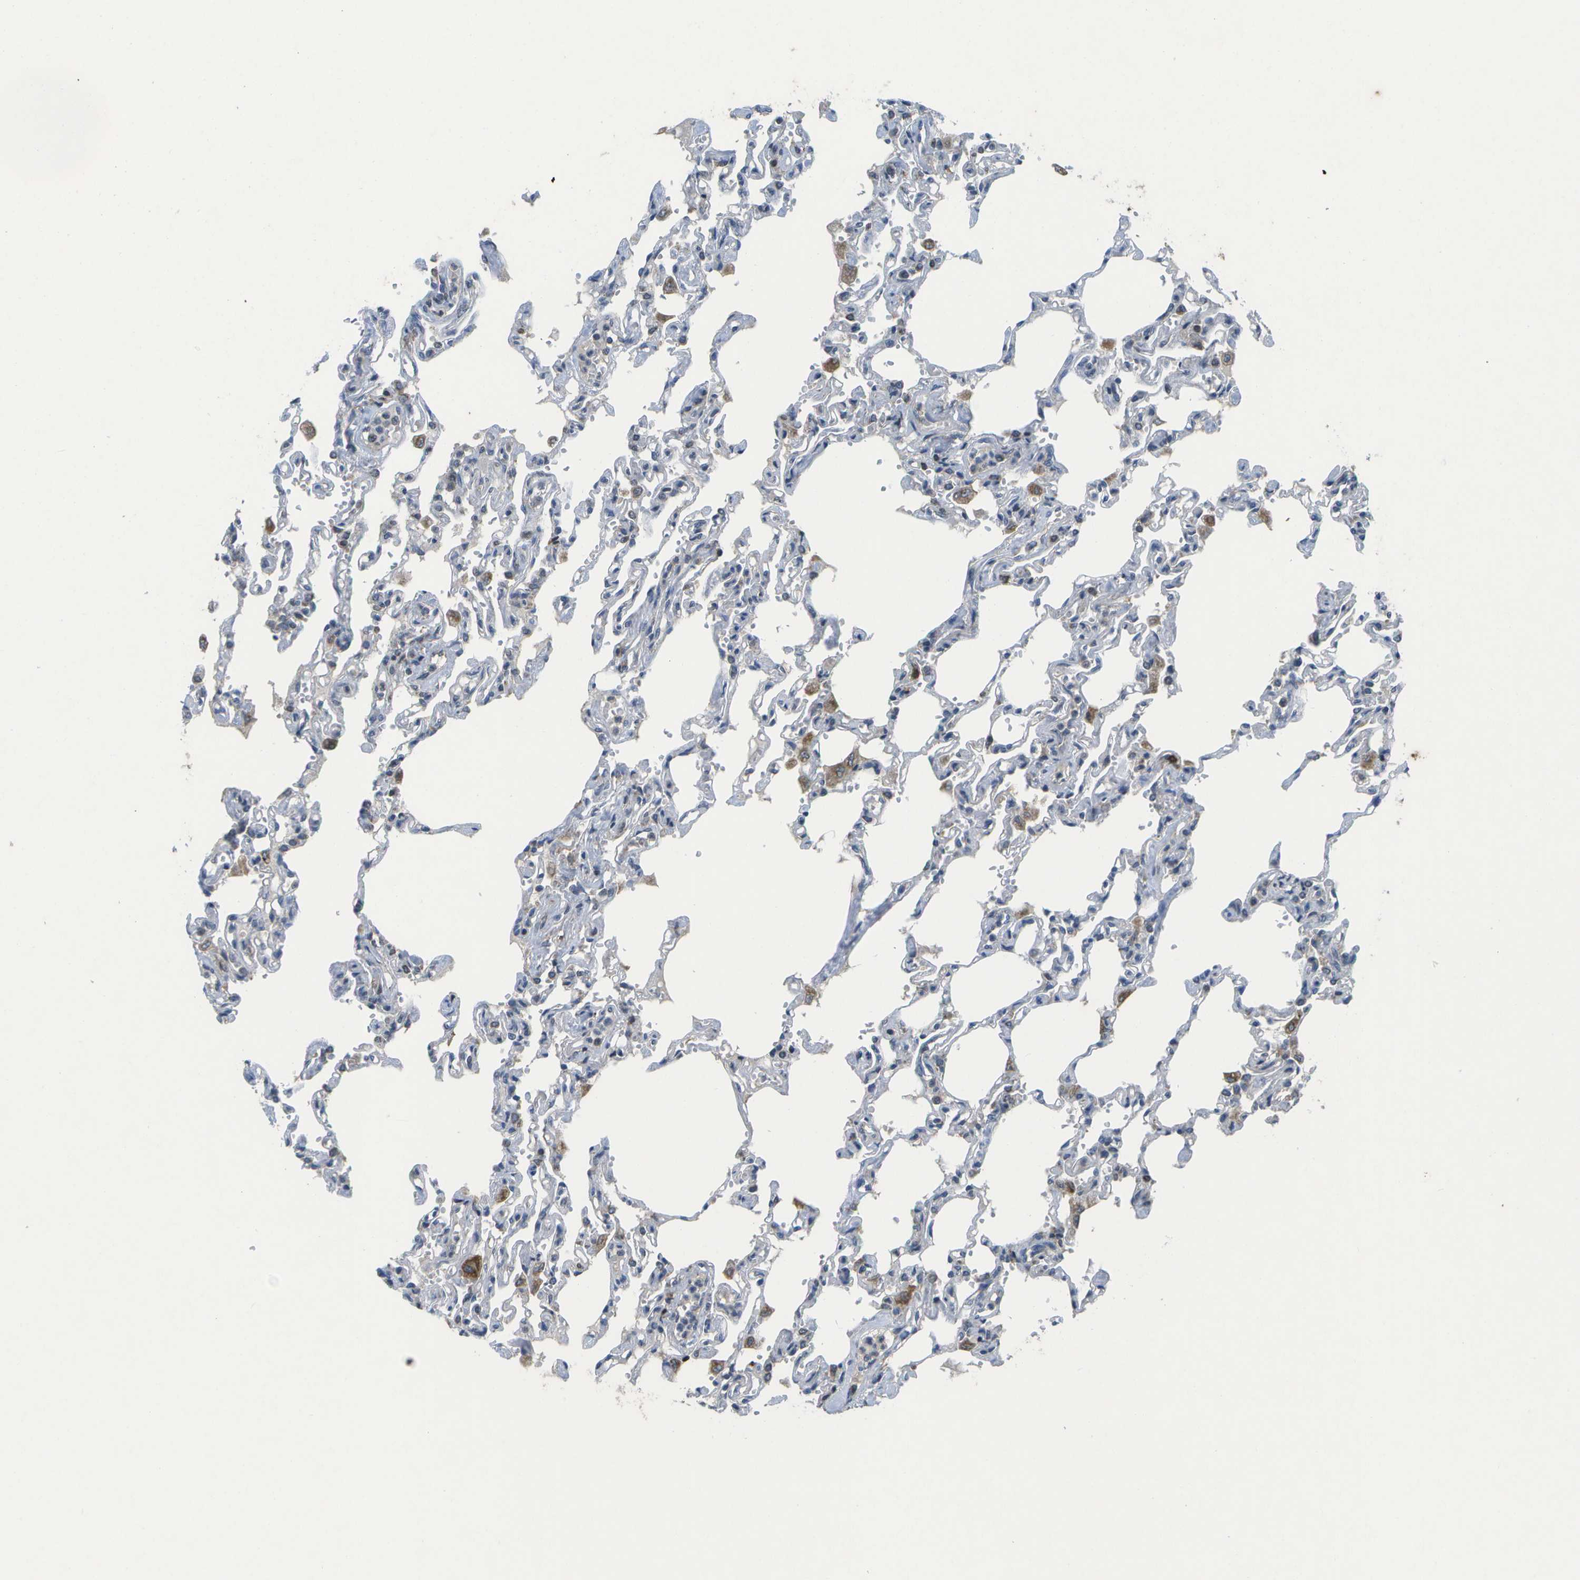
{"staining": {"intensity": "weak", "quantity": "<25%", "location": "cytoplasmic/membranous"}, "tissue": "lung", "cell_type": "Alveolar cells", "image_type": "normal", "snomed": [{"axis": "morphology", "description": "Normal tissue, NOS"}, {"axis": "topography", "description": "Lung"}], "caption": "This is a micrograph of immunohistochemistry (IHC) staining of benign lung, which shows no staining in alveolar cells. The staining is performed using DAB (3,3'-diaminobenzidine) brown chromogen with nuclei counter-stained in using hematoxylin.", "gene": "HADHA", "patient": {"sex": "male", "age": 21}}